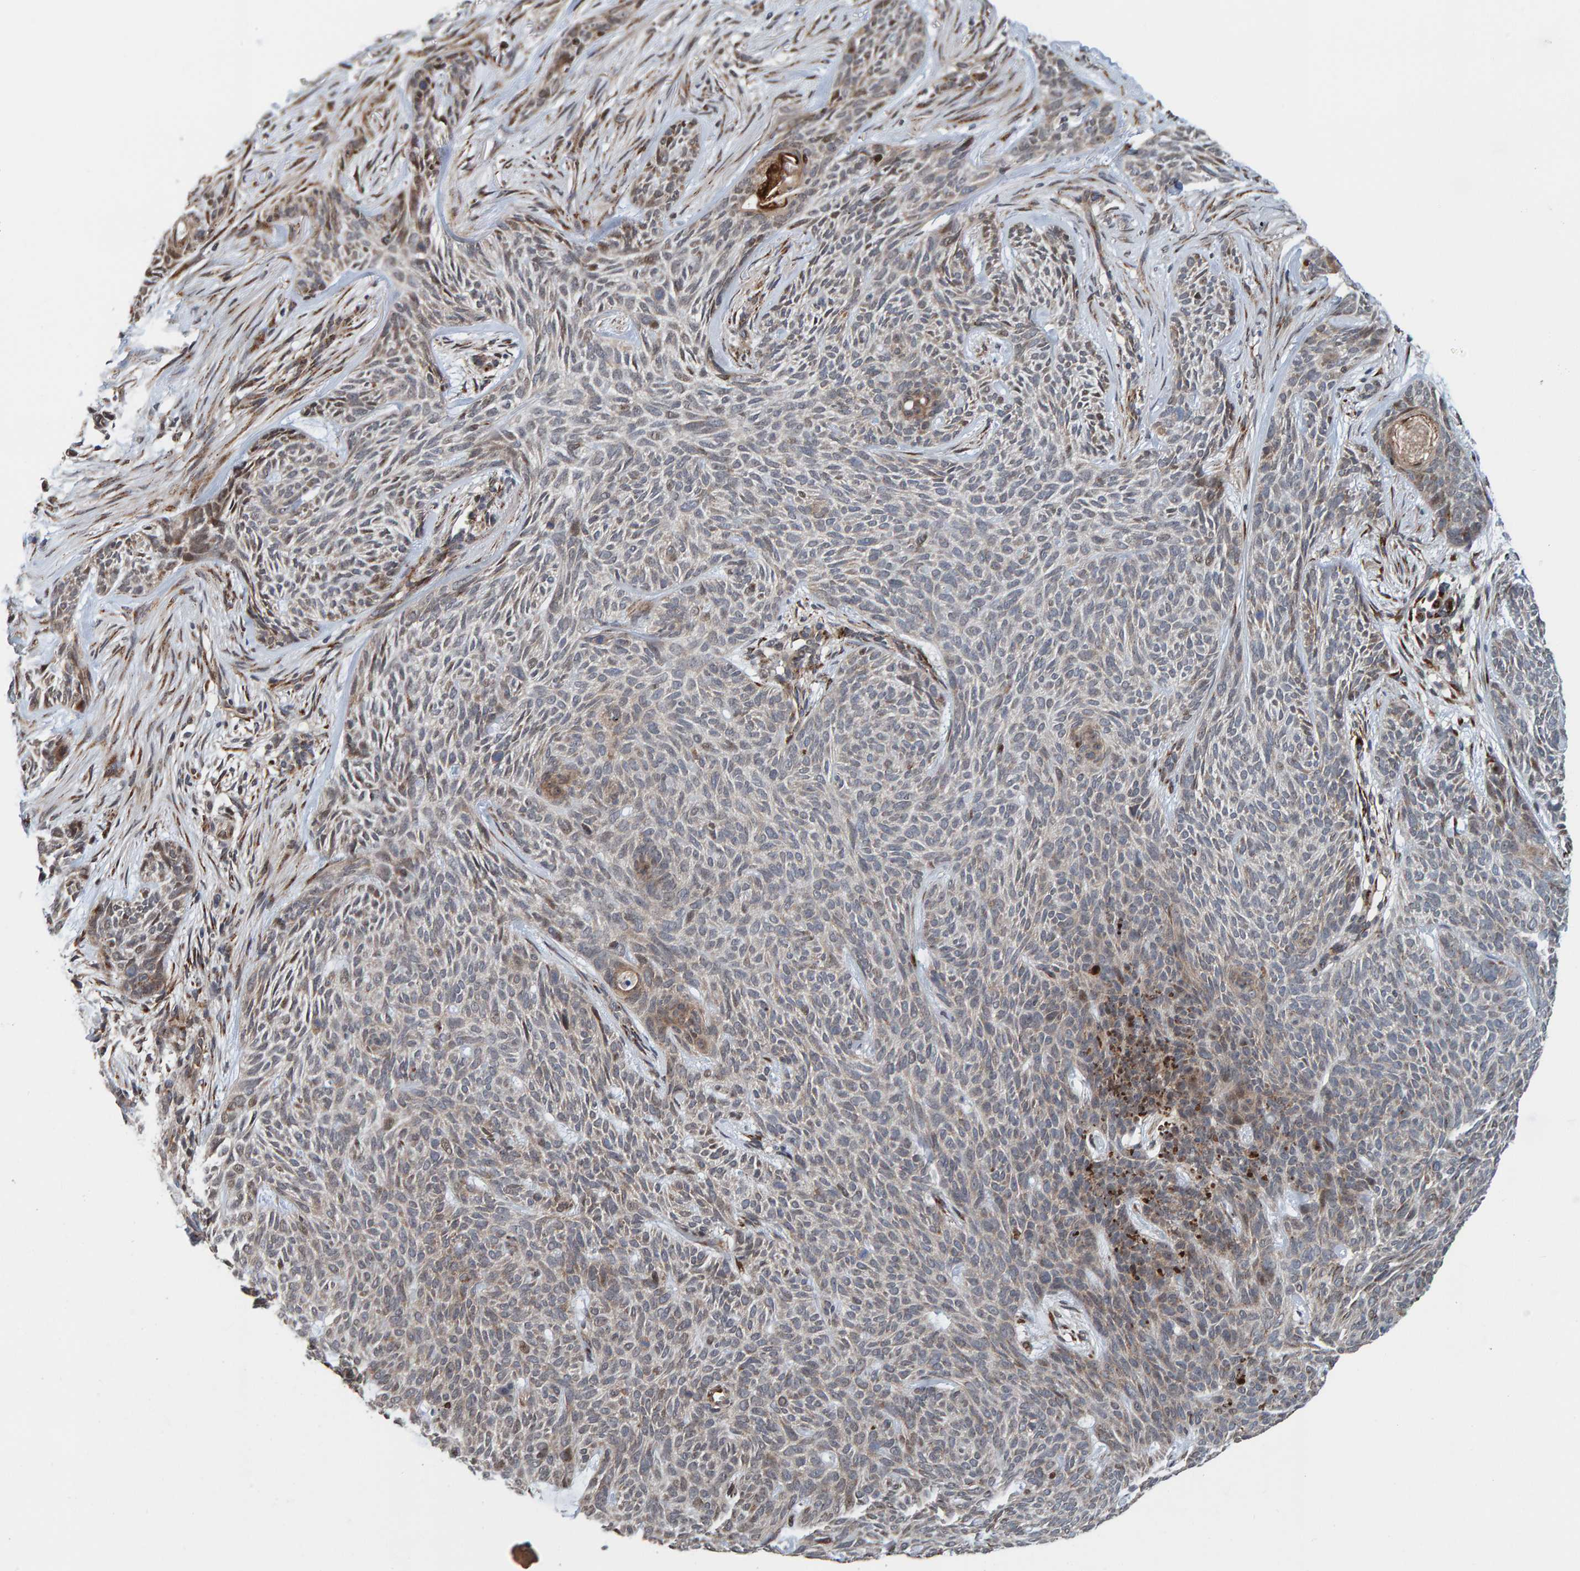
{"staining": {"intensity": "weak", "quantity": "<25%", "location": "cytoplasmic/membranous"}, "tissue": "skin cancer", "cell_type": "Tumor cells", "image_type": "cancer", "snomed": [{"axis": "morphology", "description": "Basal cell carcinoma"}, {"axis": "topography", "description": "Skin"}], "caption": "Tumor cells are negative for brown protein staining in skin cancer (basal cell carcinoma).", "gene": "CCDC25", "patient": {"sex": "female", "age": 59}}